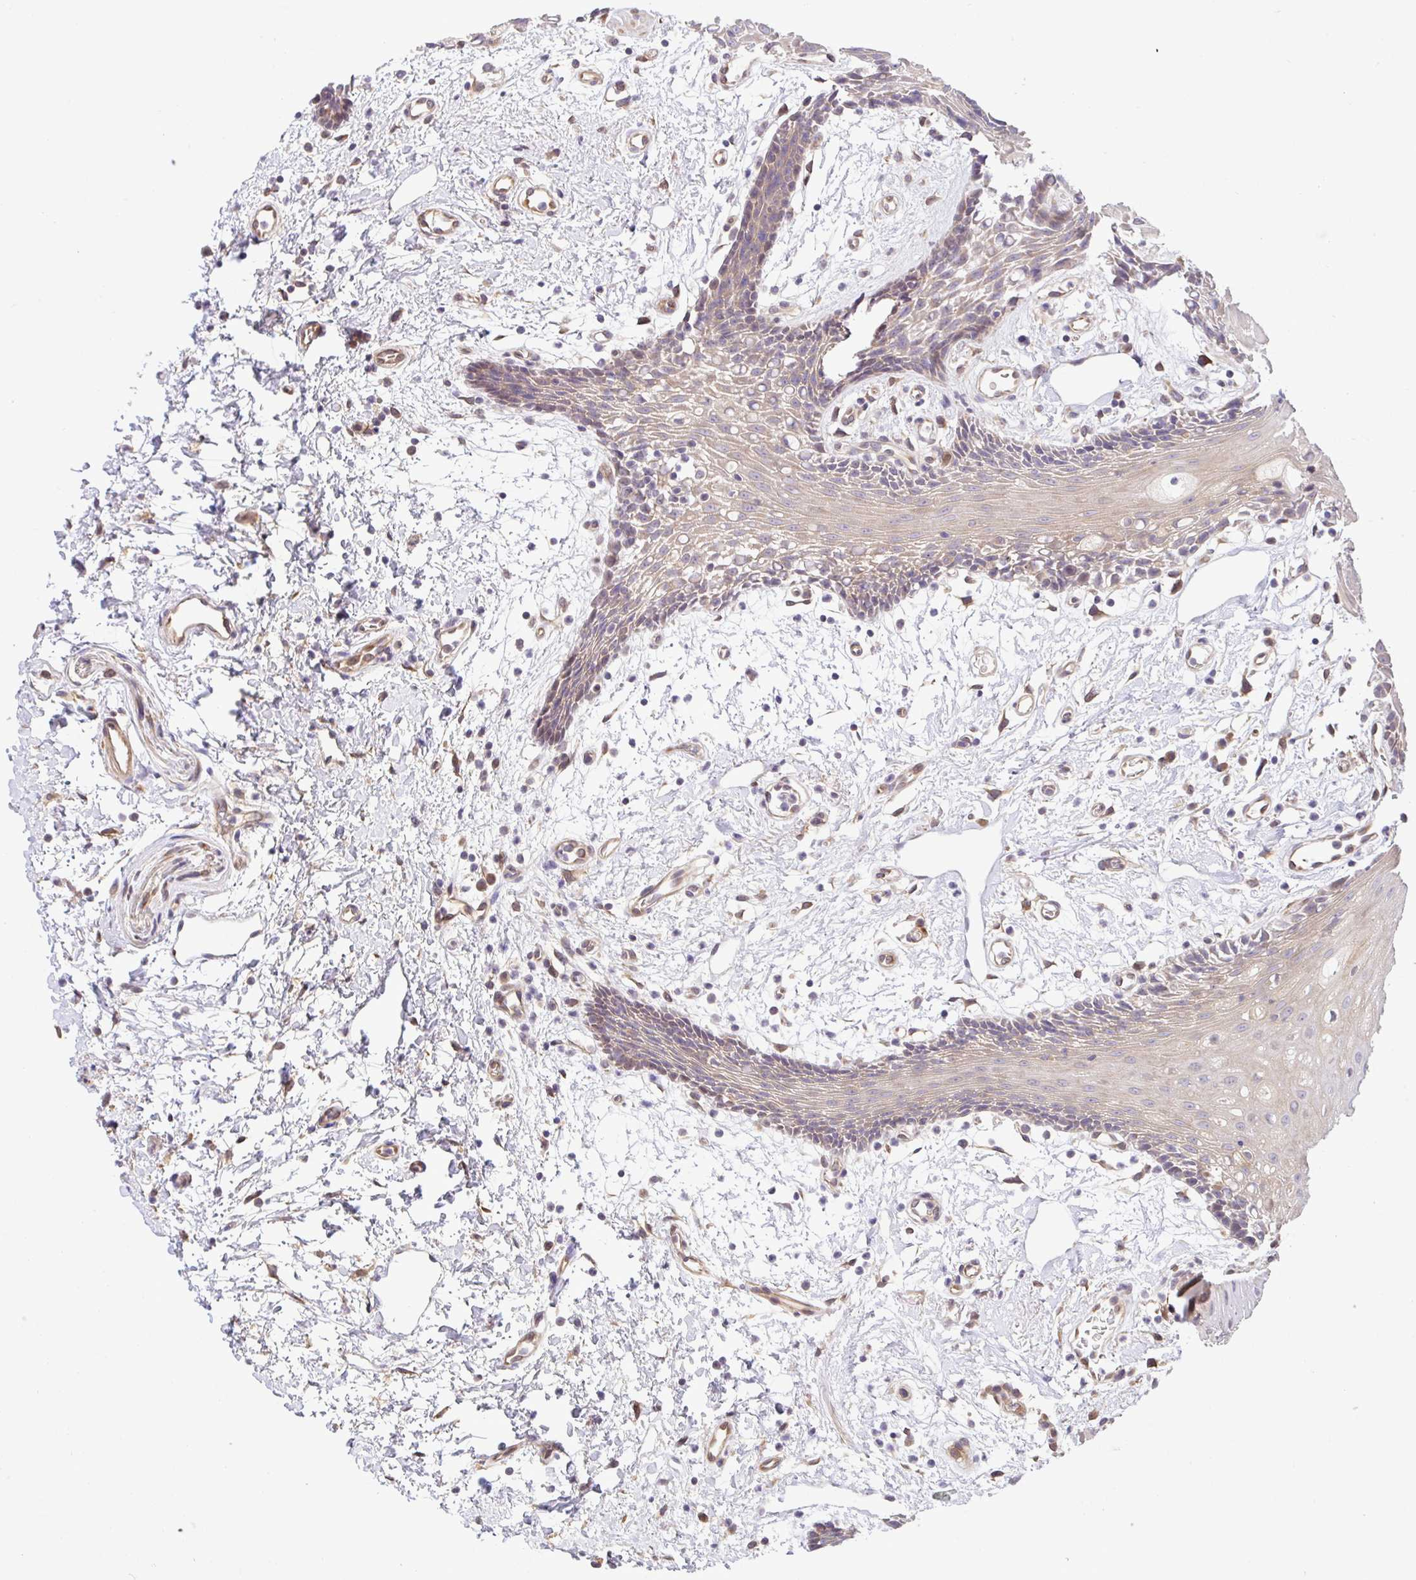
{"staining": {"intensity": "weak", "quantity": "25%-75%", "location": "cytoplasmic/membranous,nuclear"}, "tissue": "oral mucosa", "cell_type": "Squamous epithelial cells", "image_type": "normal", "snomed": [{"axis": "morphology", "description": "Normal tissue, NOS"}, {"axis": "topography", "description": "Oral tissue"}], "caption": "This image exhibits unremarkable oral mucosa stained with IHC to label a protein in brown. The cytoplasmic/membranous,nuclear of squamous epithelial cells show weak positivity for the protein. Nuclei are counter-stained blue.", "gene": "UBE4A", "patient": {"sex": "female", "age": 59}}